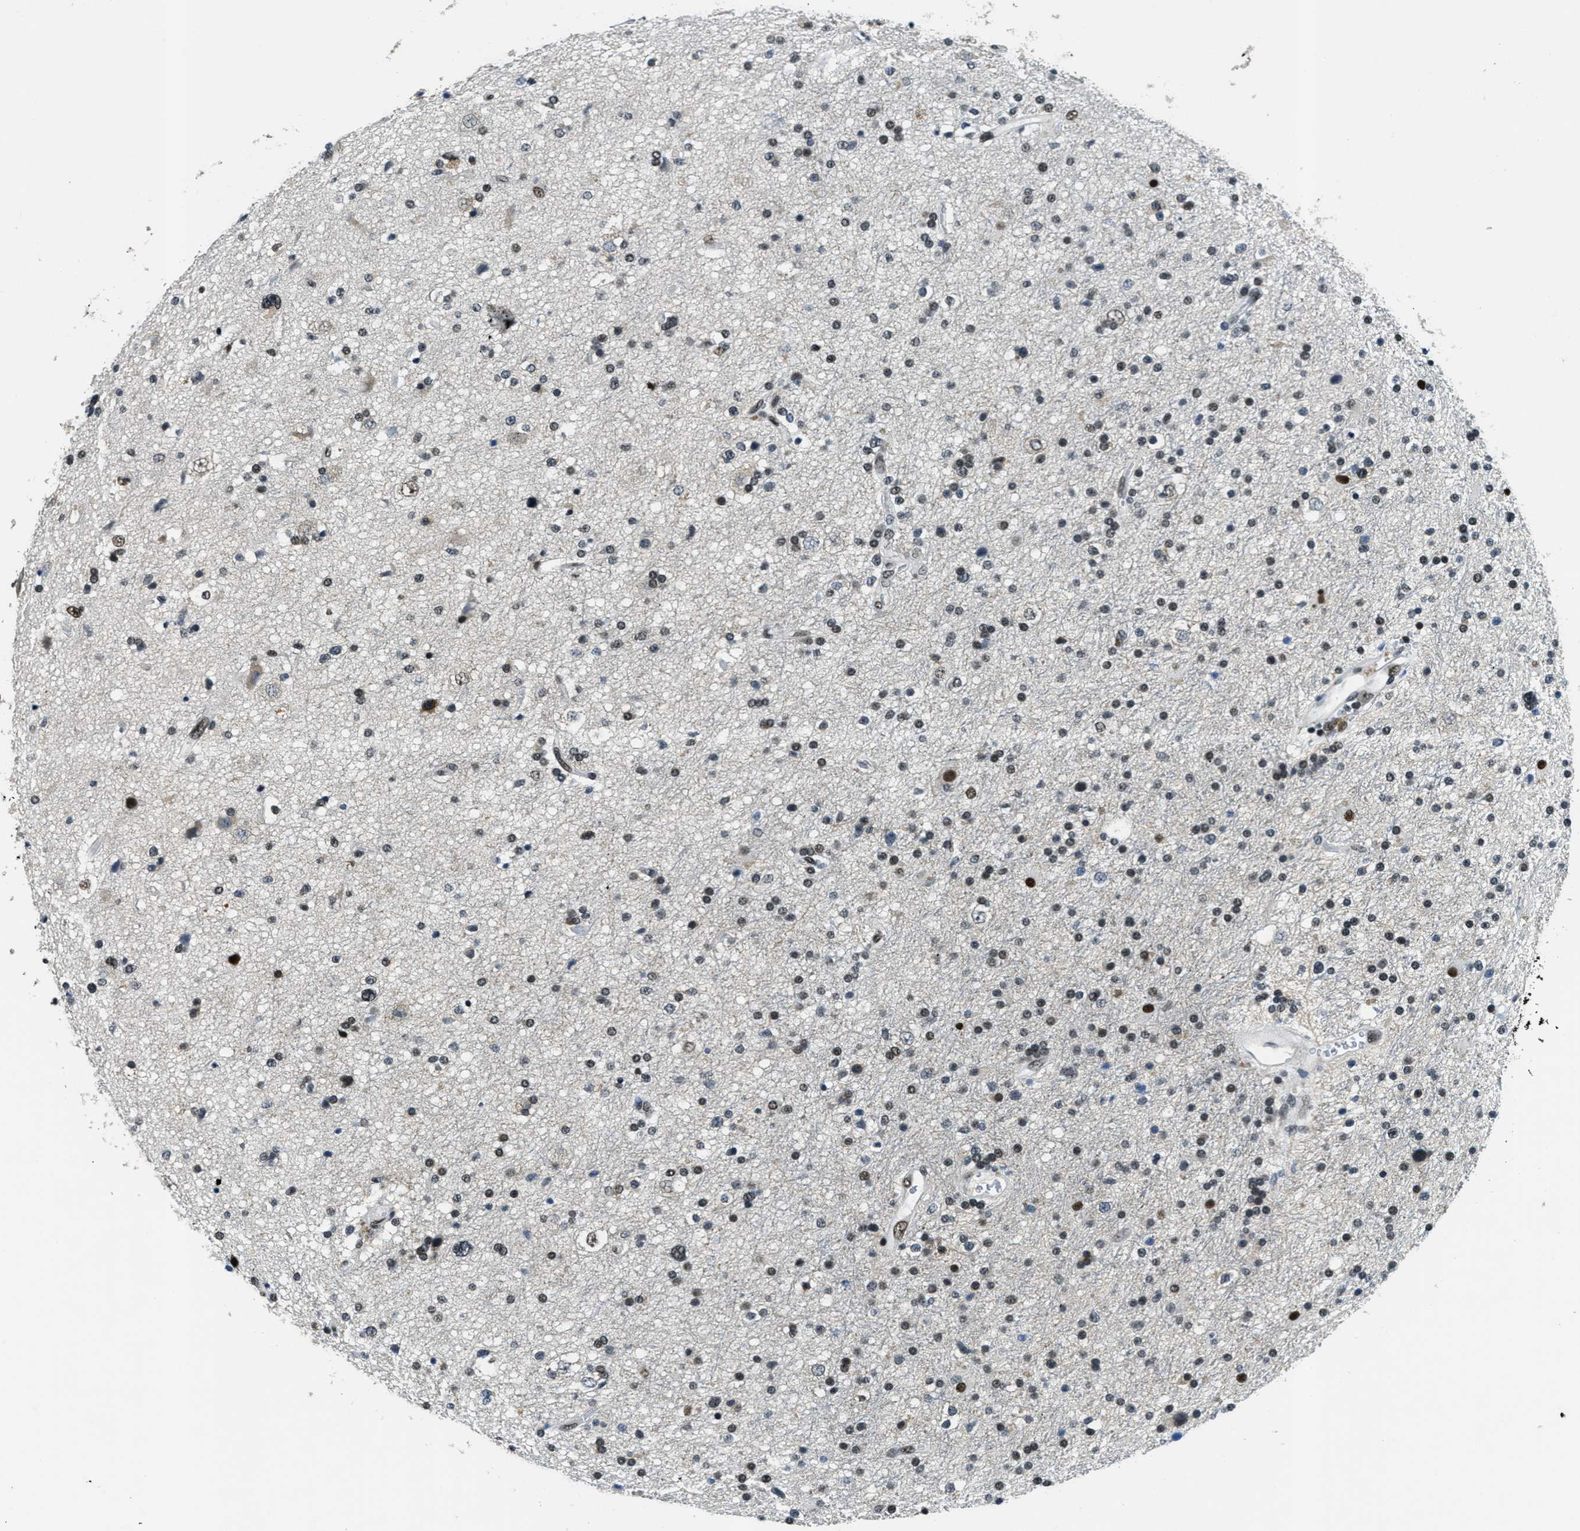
{"staining": {"intensity": "strong", "quantity": "25%-75%", "location": "nuclear"}, "tissue": "glioma", "cell_type": "Tumor cells", "image_type": "cancer", "snomed": [{"axis": "morphology", "description": "Glioma, malignant, High grade"}, {"axis": "topography", "description": "Brain"}], "caption": "About 25%-75% of tumor cells in malignant high-grade glioma display strong nuclear protein staining as visualized by brown immunohistochemical staining.", "gene": "SSB", "patient": {"sex": "male", "age": 33}}